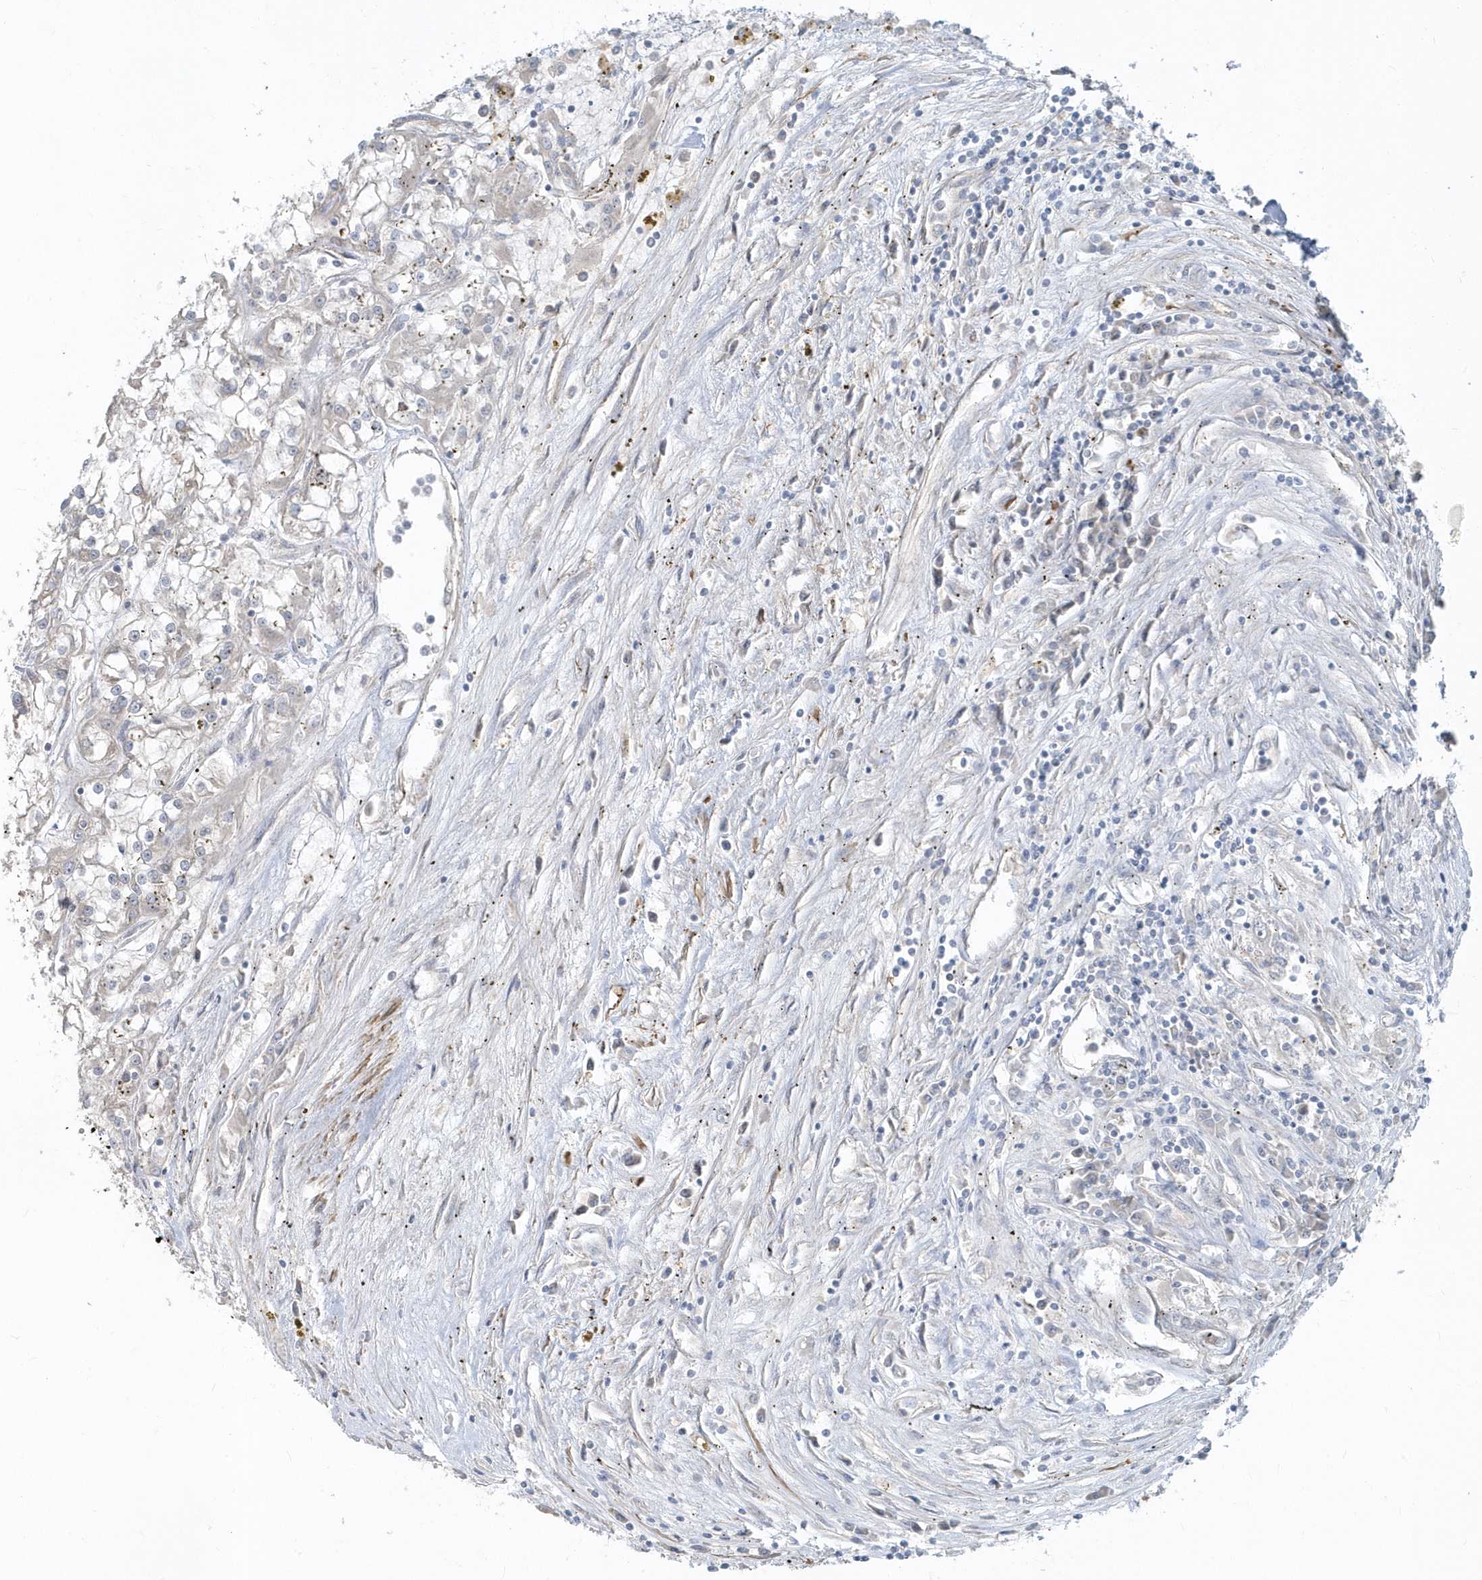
{"staining": {"intensity": "negative", "quantity": "none", "location": "none"}, "tissue": "renal cancer", "cell_type": "Tumor cells", "image_type": "cancer", "snomed": [{"axis": "morphology", "description": "Adenocarcinoma, NOS"}, {"axis": "topography", "description": "Kidney"}], "caption": "Renal cancer (adenocarcinoma) stained for a protein using IHC reveals no staining tumor cells.", "gene": "LEXM", "patient": {"sex": "female", "age": 52}}